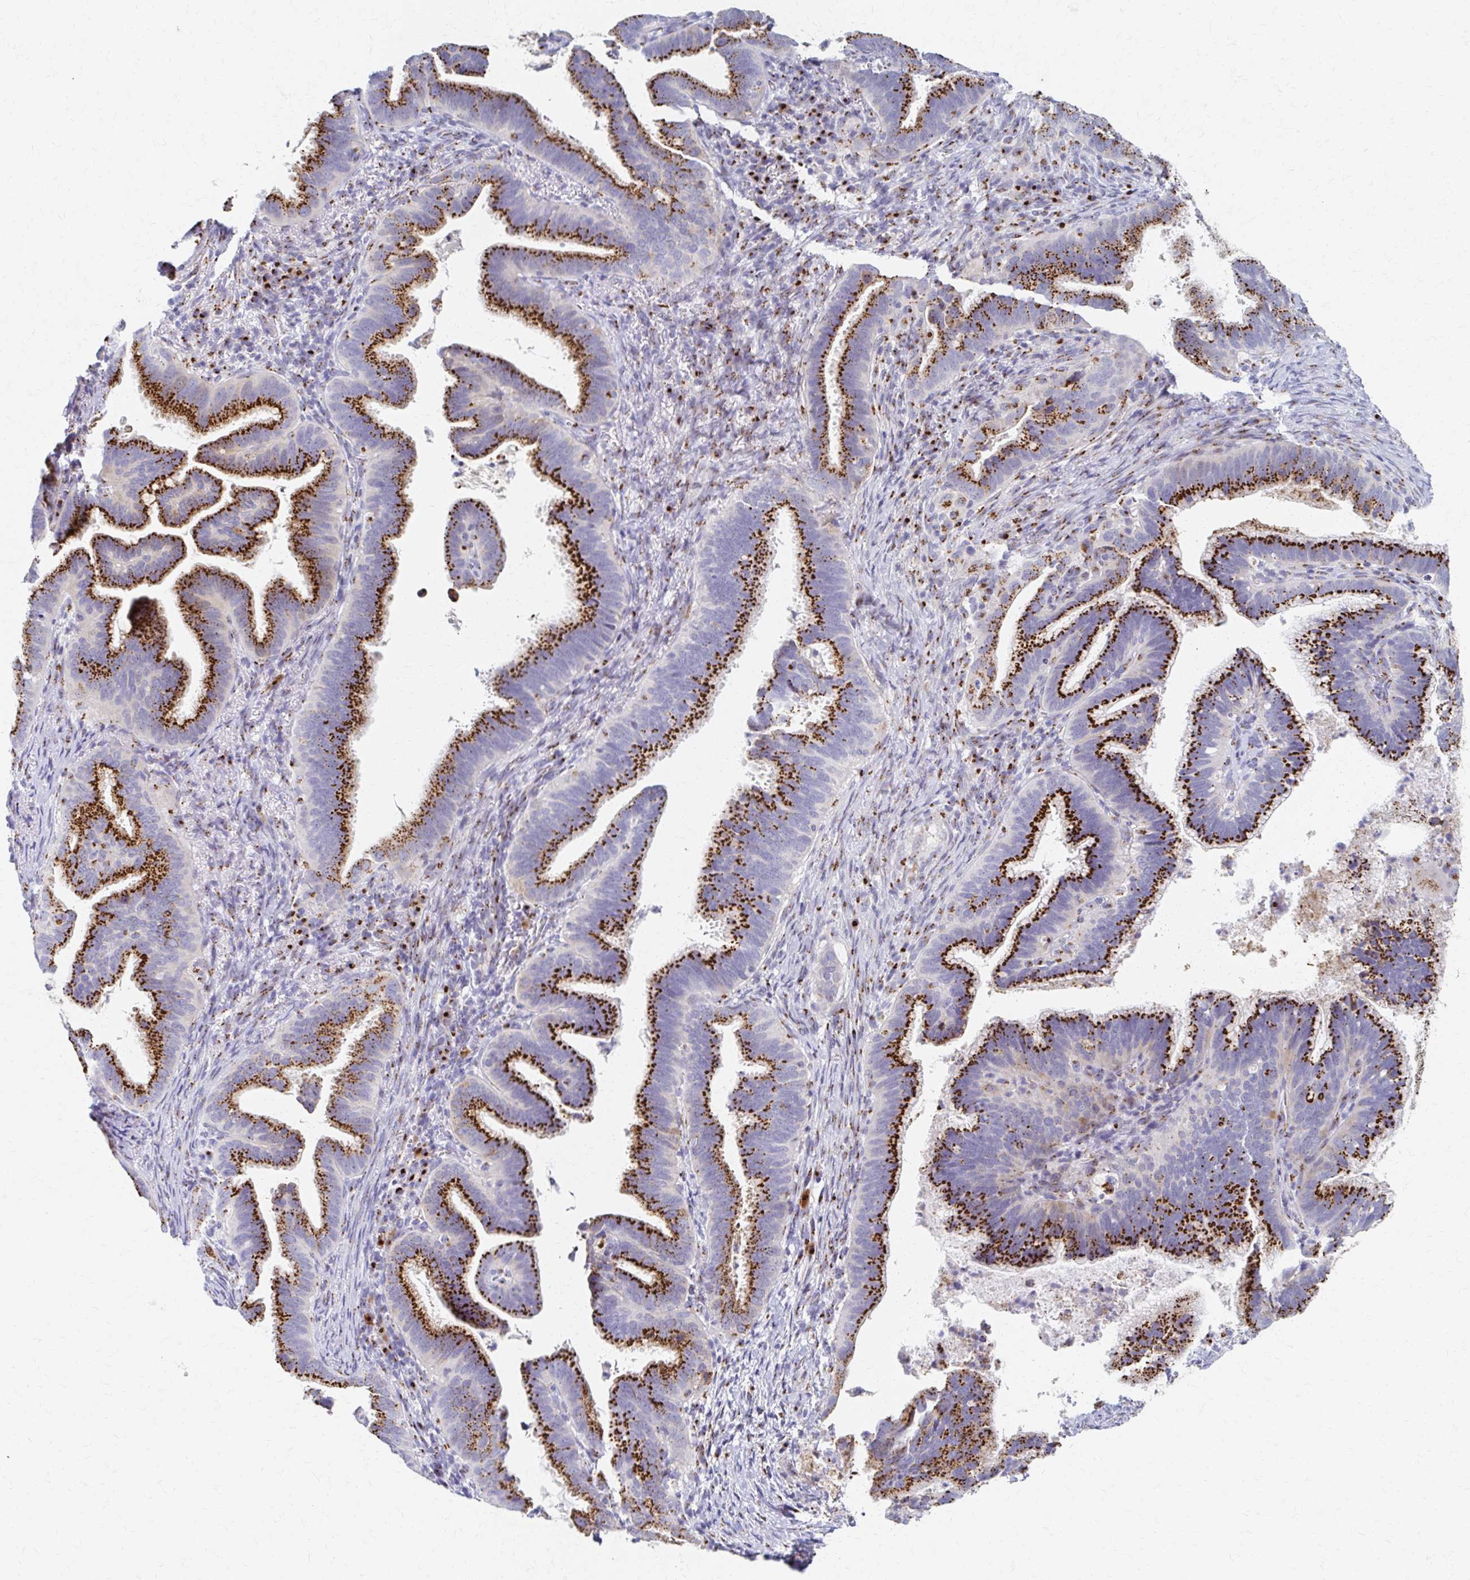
{"staining": {"intensity": "strong", "quantity": ">75%", "location": "cytoplasmic/membranous"}, "tissue": "cervical cancer", "cell_type": "Tumor cells", "image_type": "cancer", "snomed": [{"axis": "morphology", "description": "Adenocarcinoma, NOS"}, {"axis": "topography", "description": "Cervix"}], "caption": "Adenocarcinoma (cervical) stained with a protein marker displays strong staining in tumor cells.", "gene": "TM9SF1", "patient": {"sex": "female", "age": 61}}